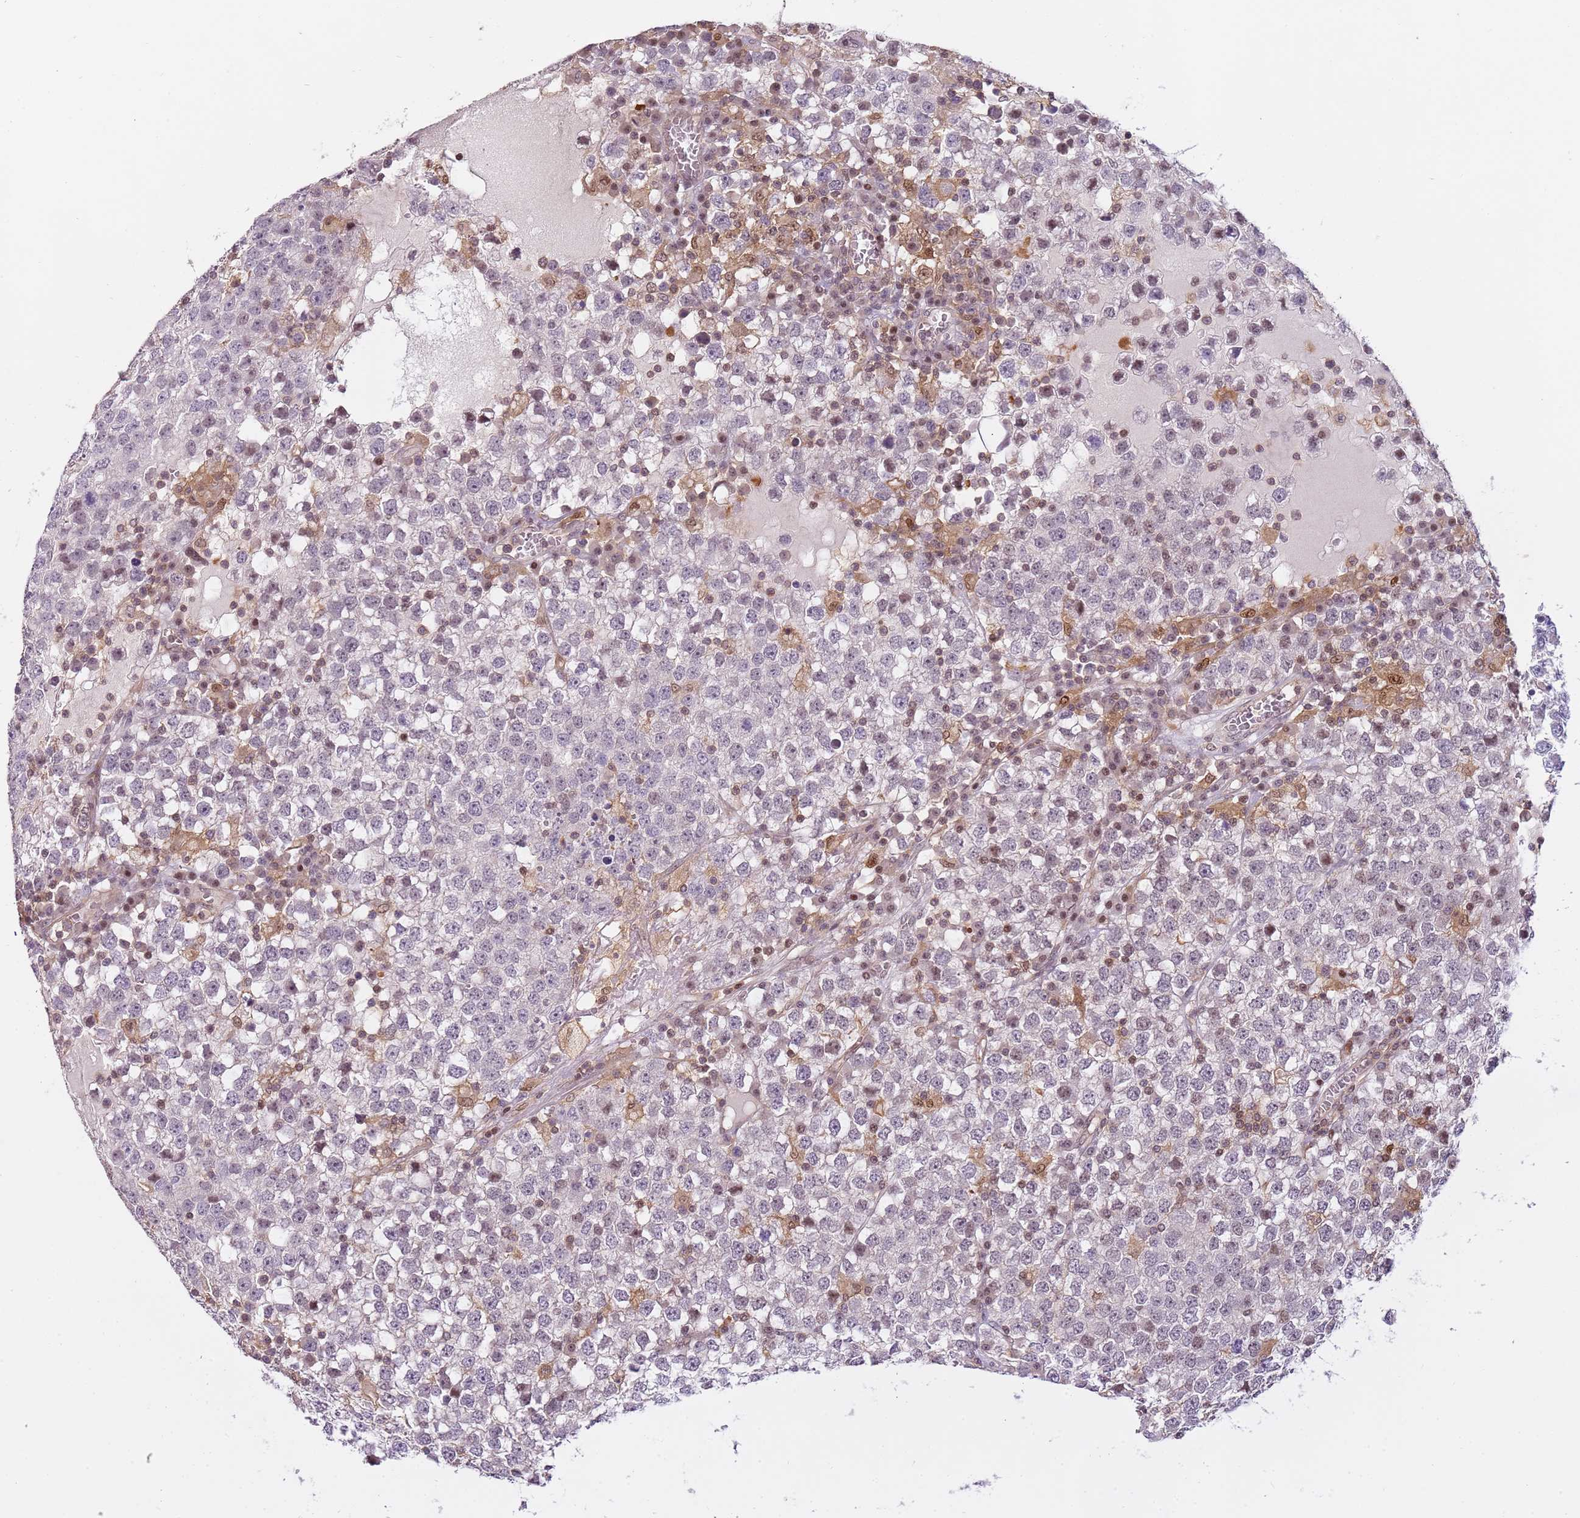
{"staining": {"intensity": "negative", "quantity": "none", "location": "none"}, "tissue": "testis cancer", "cell_type": "Tumor cells", "image_type": "cancer", "snomed": [{"axis": "morphology", "description": "Seminoma, NOS"}, {"axis": "topography", "description": "Testis"}], "caption": "Histopathology image shows no protein positivity in tumor cells of seminoma (testis) tissue.", "gene": "GSTO2", "patient": {"sex": "male", "age": 65}}